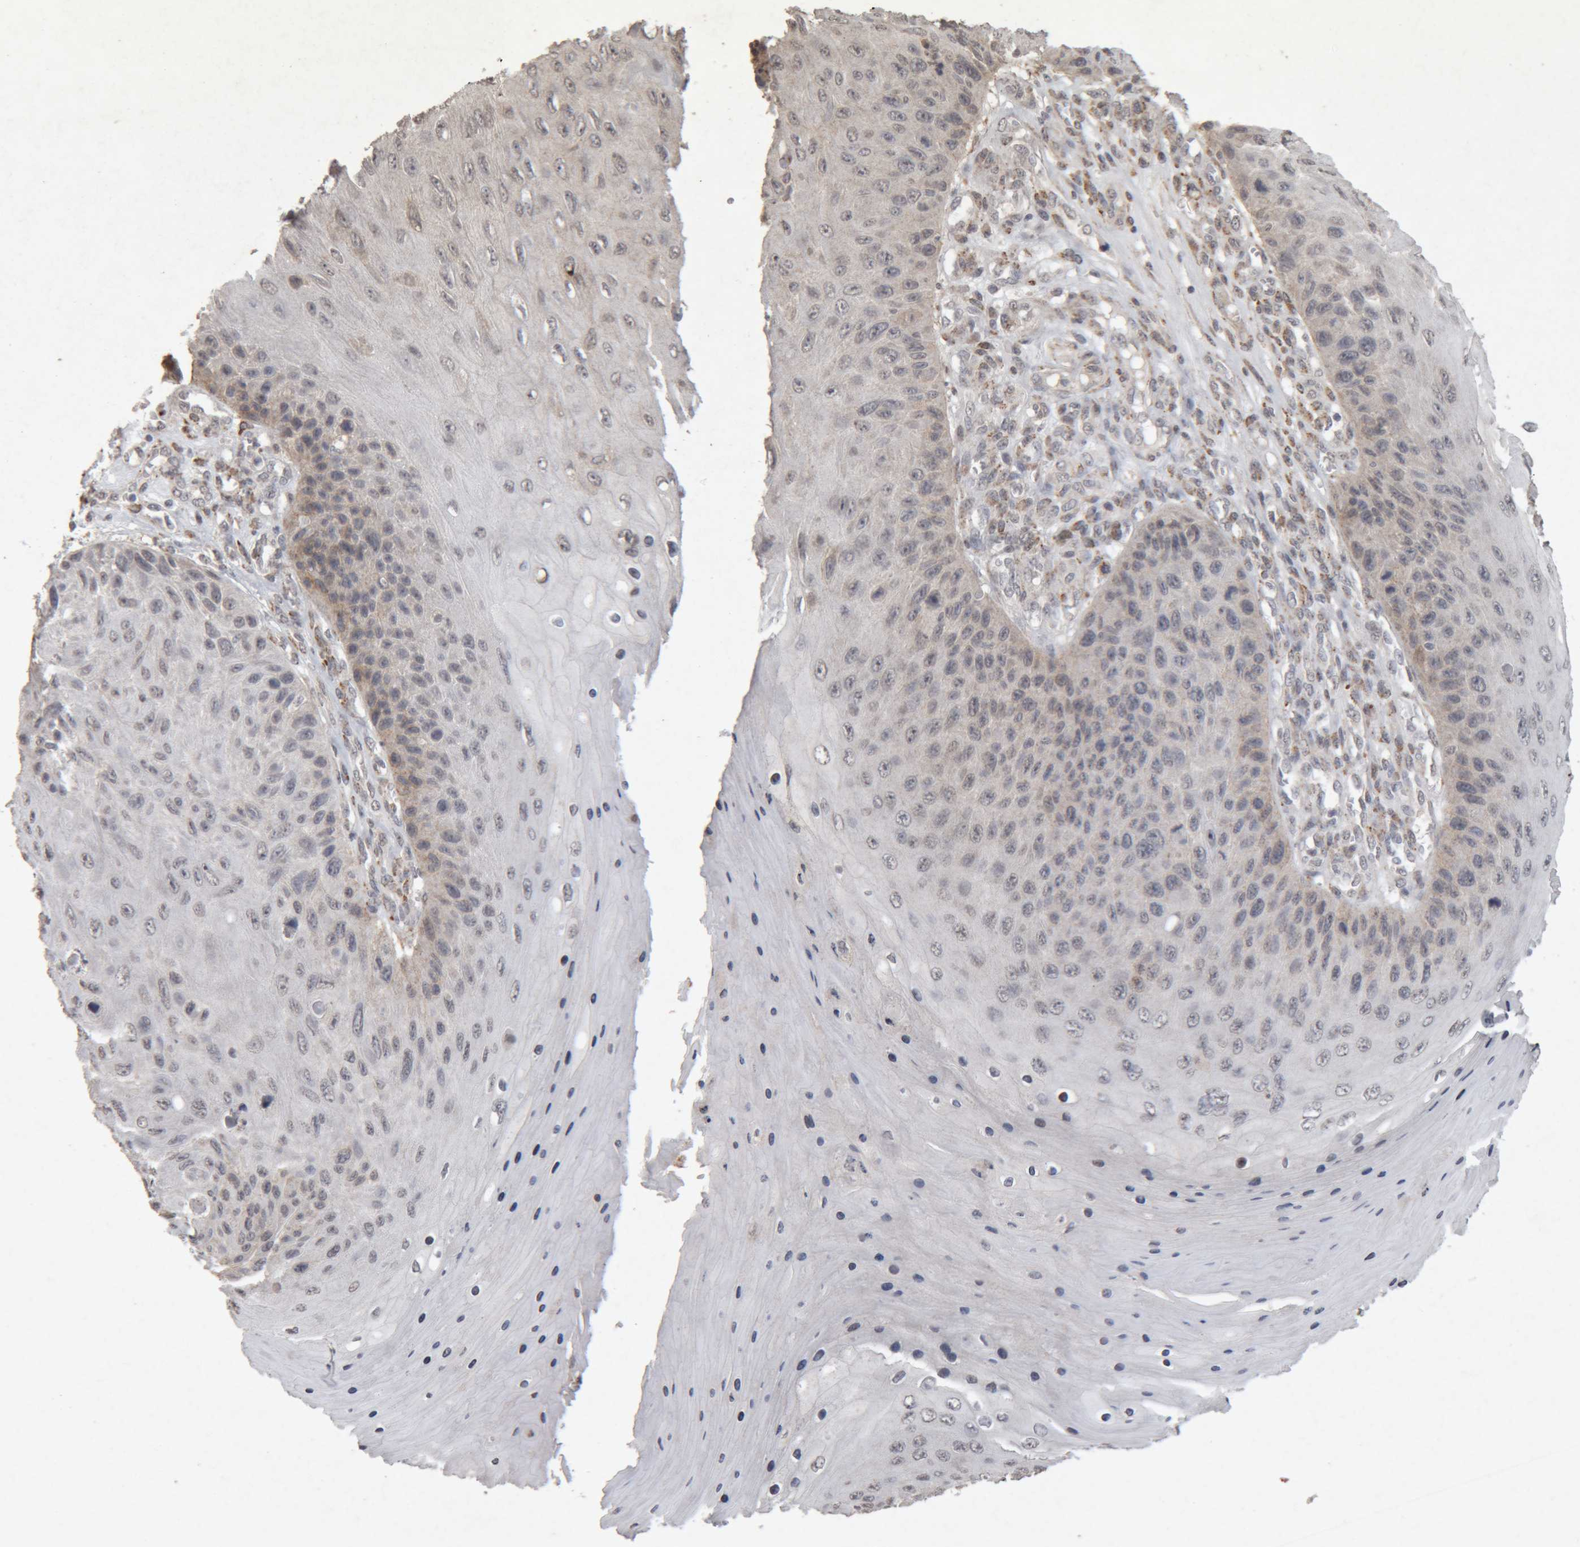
{"staining": {"intensity": "weak", "quantity": "<25%", "location": "cytoplasmic/membranous"}, "tissue": "skin cancer", "cell_type": "Tumor cells", "image_type": "cancer", "snomed": [{"axis": "morphology", "description": "Squamous cell carcinoma, NOS"}, {"axis": "topography", "description": "Skin"}], "caption": "DAB (3,3'-diaminobenzidine) immunohistochemical staining of human squamous cell carcinoma (skin) exhibits no significant expression in tumor cells.", "gene": "MEP1A", "patient": {"sex": "female", "age": 88}}